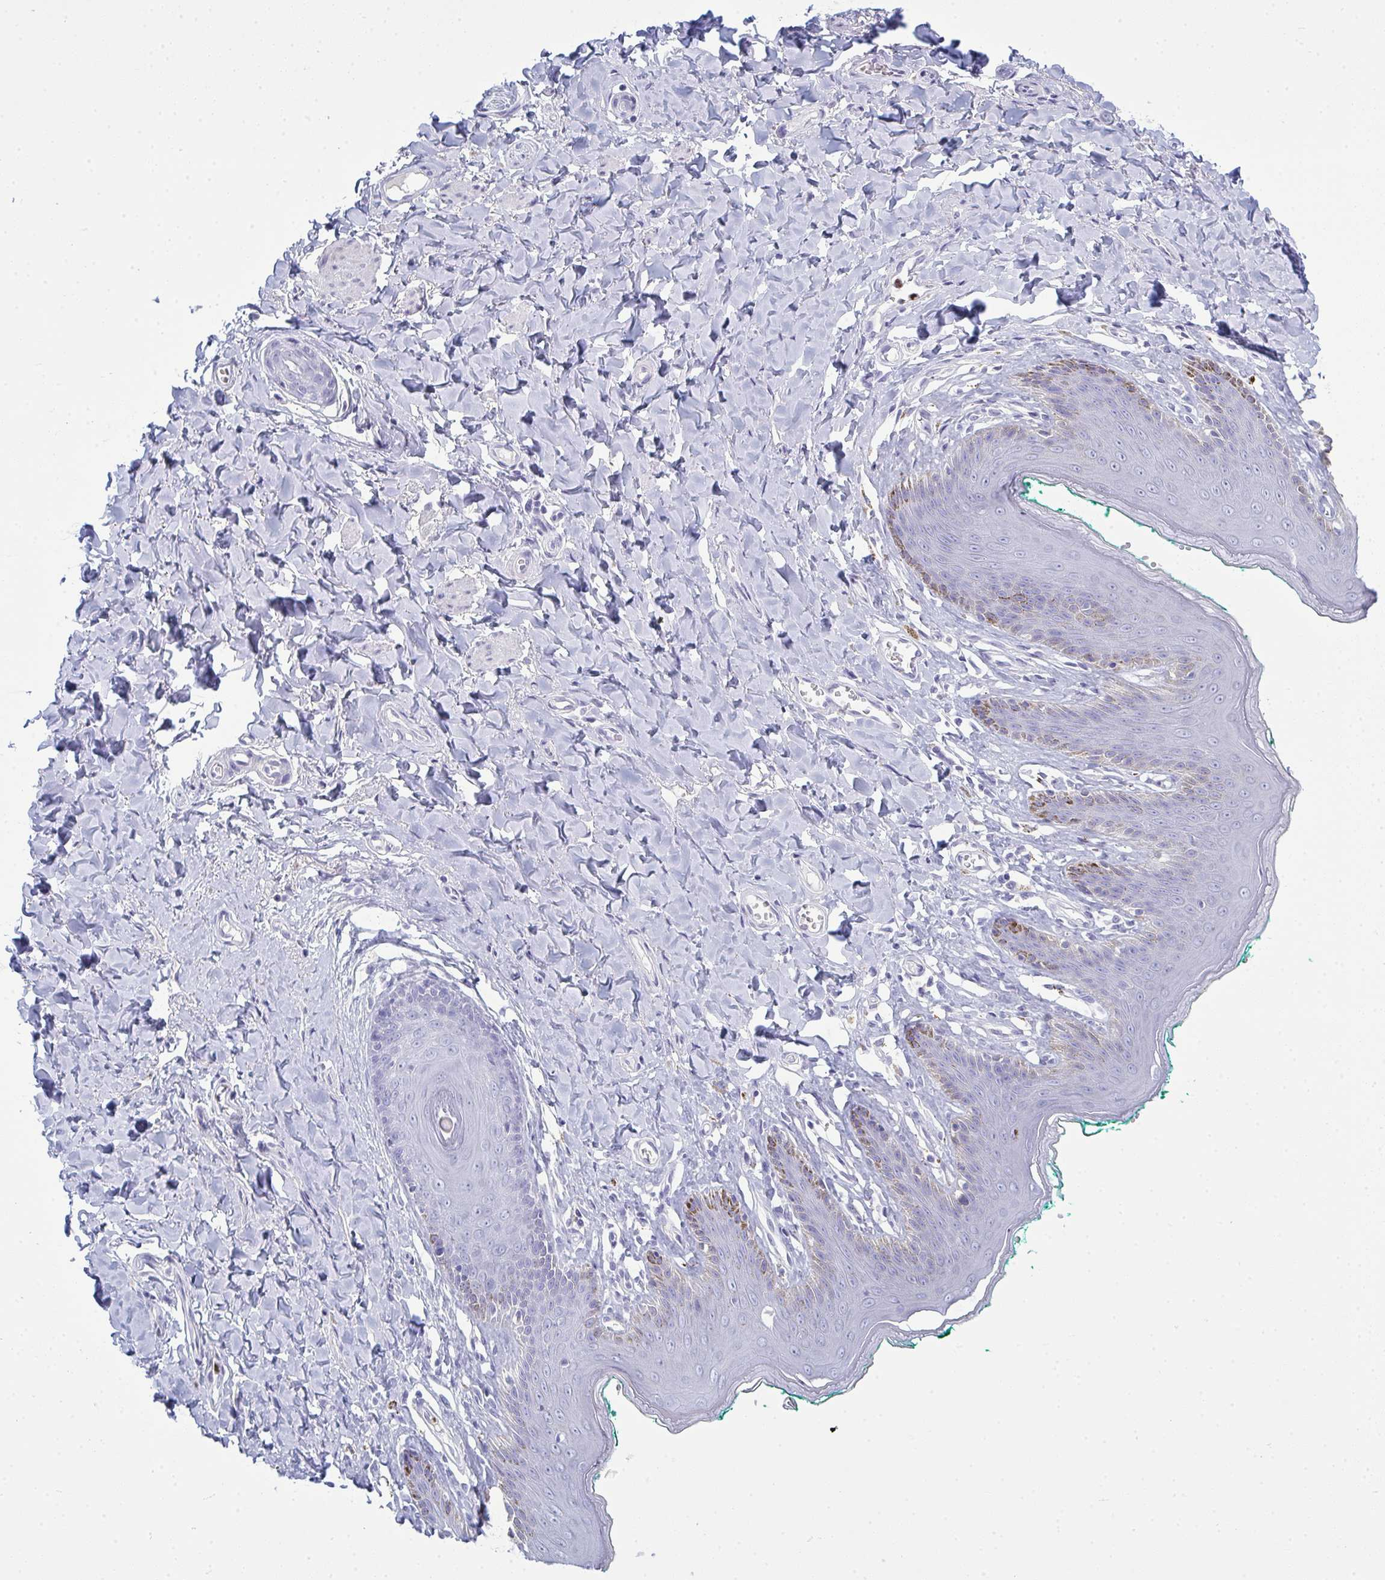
{"staining": {"intensity": "moderate", "quantity": "<25%", "location": "cytoplasmic/membranous"}, "tissue": "skin", "cell_type": "Epidermal cells", "image_type": "normal", "snomed": [{"axis": "morphology", "description": "Normal tissue, NOS"}, {"axis": "topography", "description": "Vulva"}, {"axis": "topography", "description": "Peripheral nerve tissue"}], "caption": "The micrograph reveals staining of unremarkable skin, revealing moderate cytoplasmic/membranous protein expression (brown color) within epidermal cells. The staining was performed using DAB (3,3'-diaminobenzidine) to visualize the protein expression in brown, while the nuclei were stained in blue with hematoxylin (Magnification: 20x).", "gene": "SERPINB10", "patient": {"sex": "female", "age": 66}}